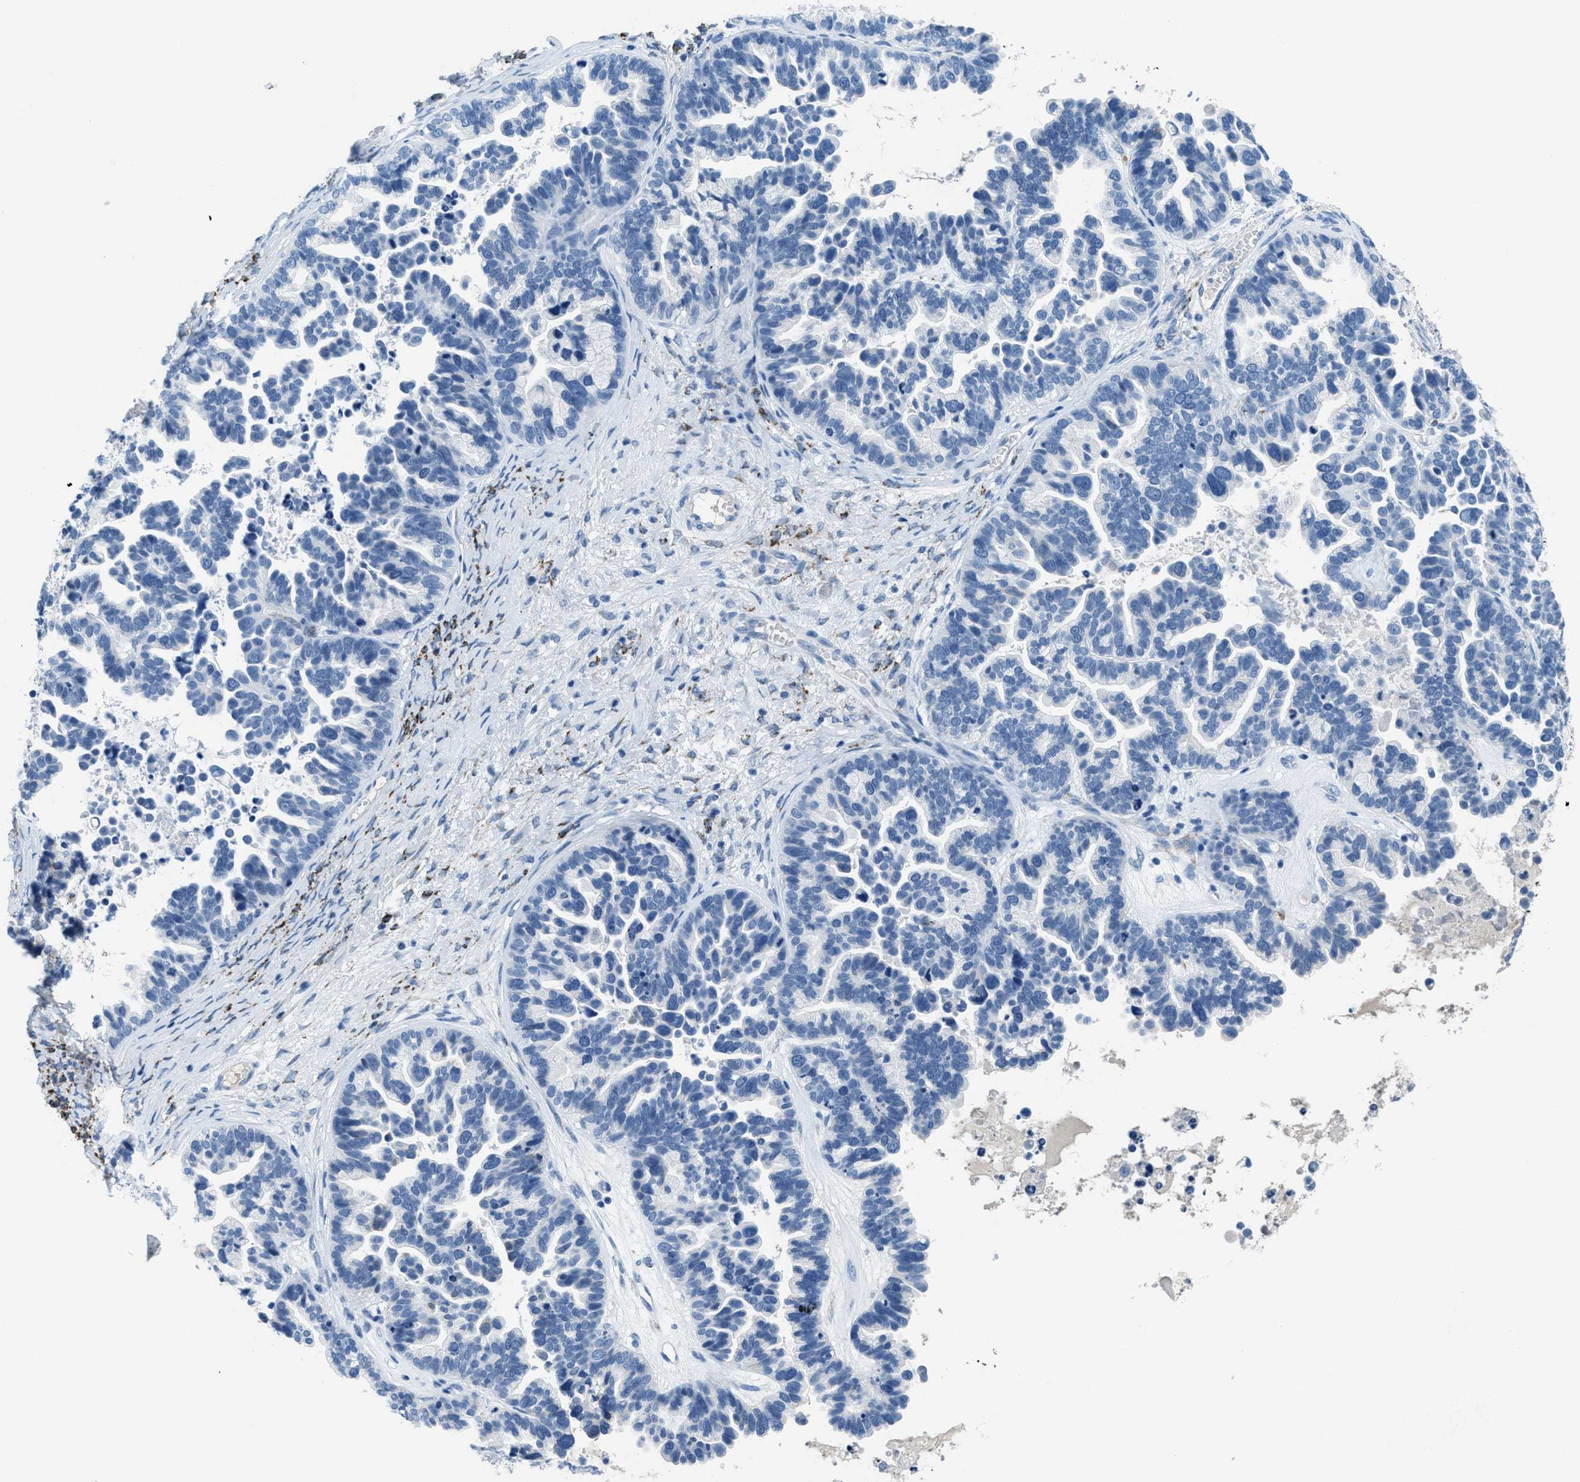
{"staining": {"intensity": "negative", "quantity": "none", "location": "none"}, "tissue": "ovarian cancer", "cell_type": "Tumor cells", "image_type": "cancer", "snomed": [{"axis": "morphology", "description": "Cystadenocarcinoma, serous, NOS"}, {"axis": "topography", "description": "Ovary"}], "caption": "The immunohistochemistry (IHC) histopathology image has no significant staining in tumor cells of ovarian serous cystadenocarcinoma tissue.", "gene": "MGARP", "patient": {"sex": "female", "age": 56}}